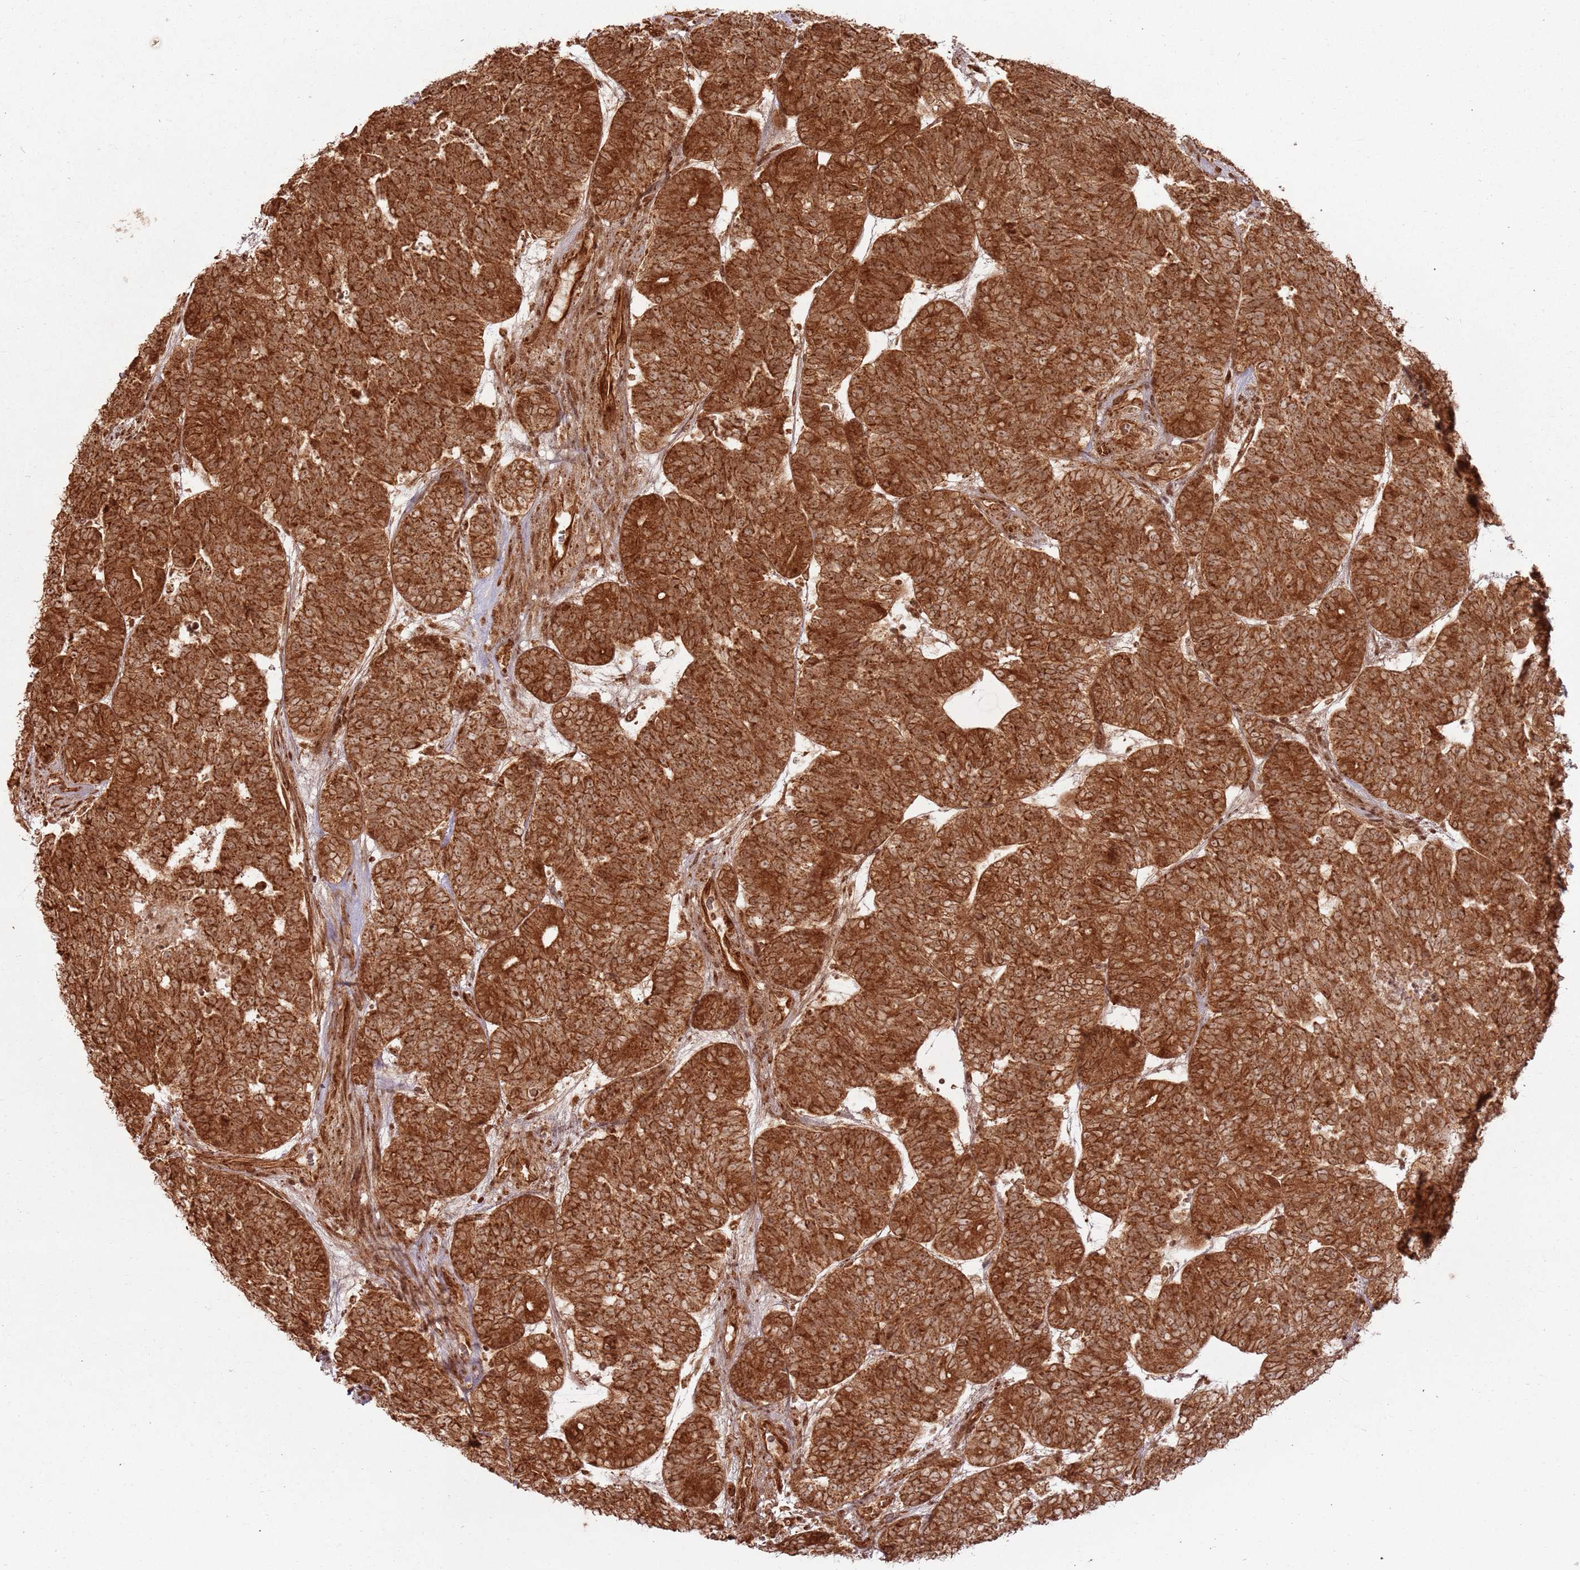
{"staining": {"intensity": "strong", "quantity": ">75%", "location": "cytoplasmic/membranous"}, "tissue": "head and neck cancer", "cell_type": "Tumor cells", "image_type": "cancer", "snomed": [{"axis": "morphology", "description": "Adenocarcinoma, NOS"}, {"axis": "topography", "description": "Head-Neck"}], "caption": "Immunohistochemical staining of head and neck cancer displays high levels of strong cytoplasmic/membranous protein positivity in about >75% of tumor cells.", "gene": "TBC1D13", "patient": {"sex": "female", "age": 81}}